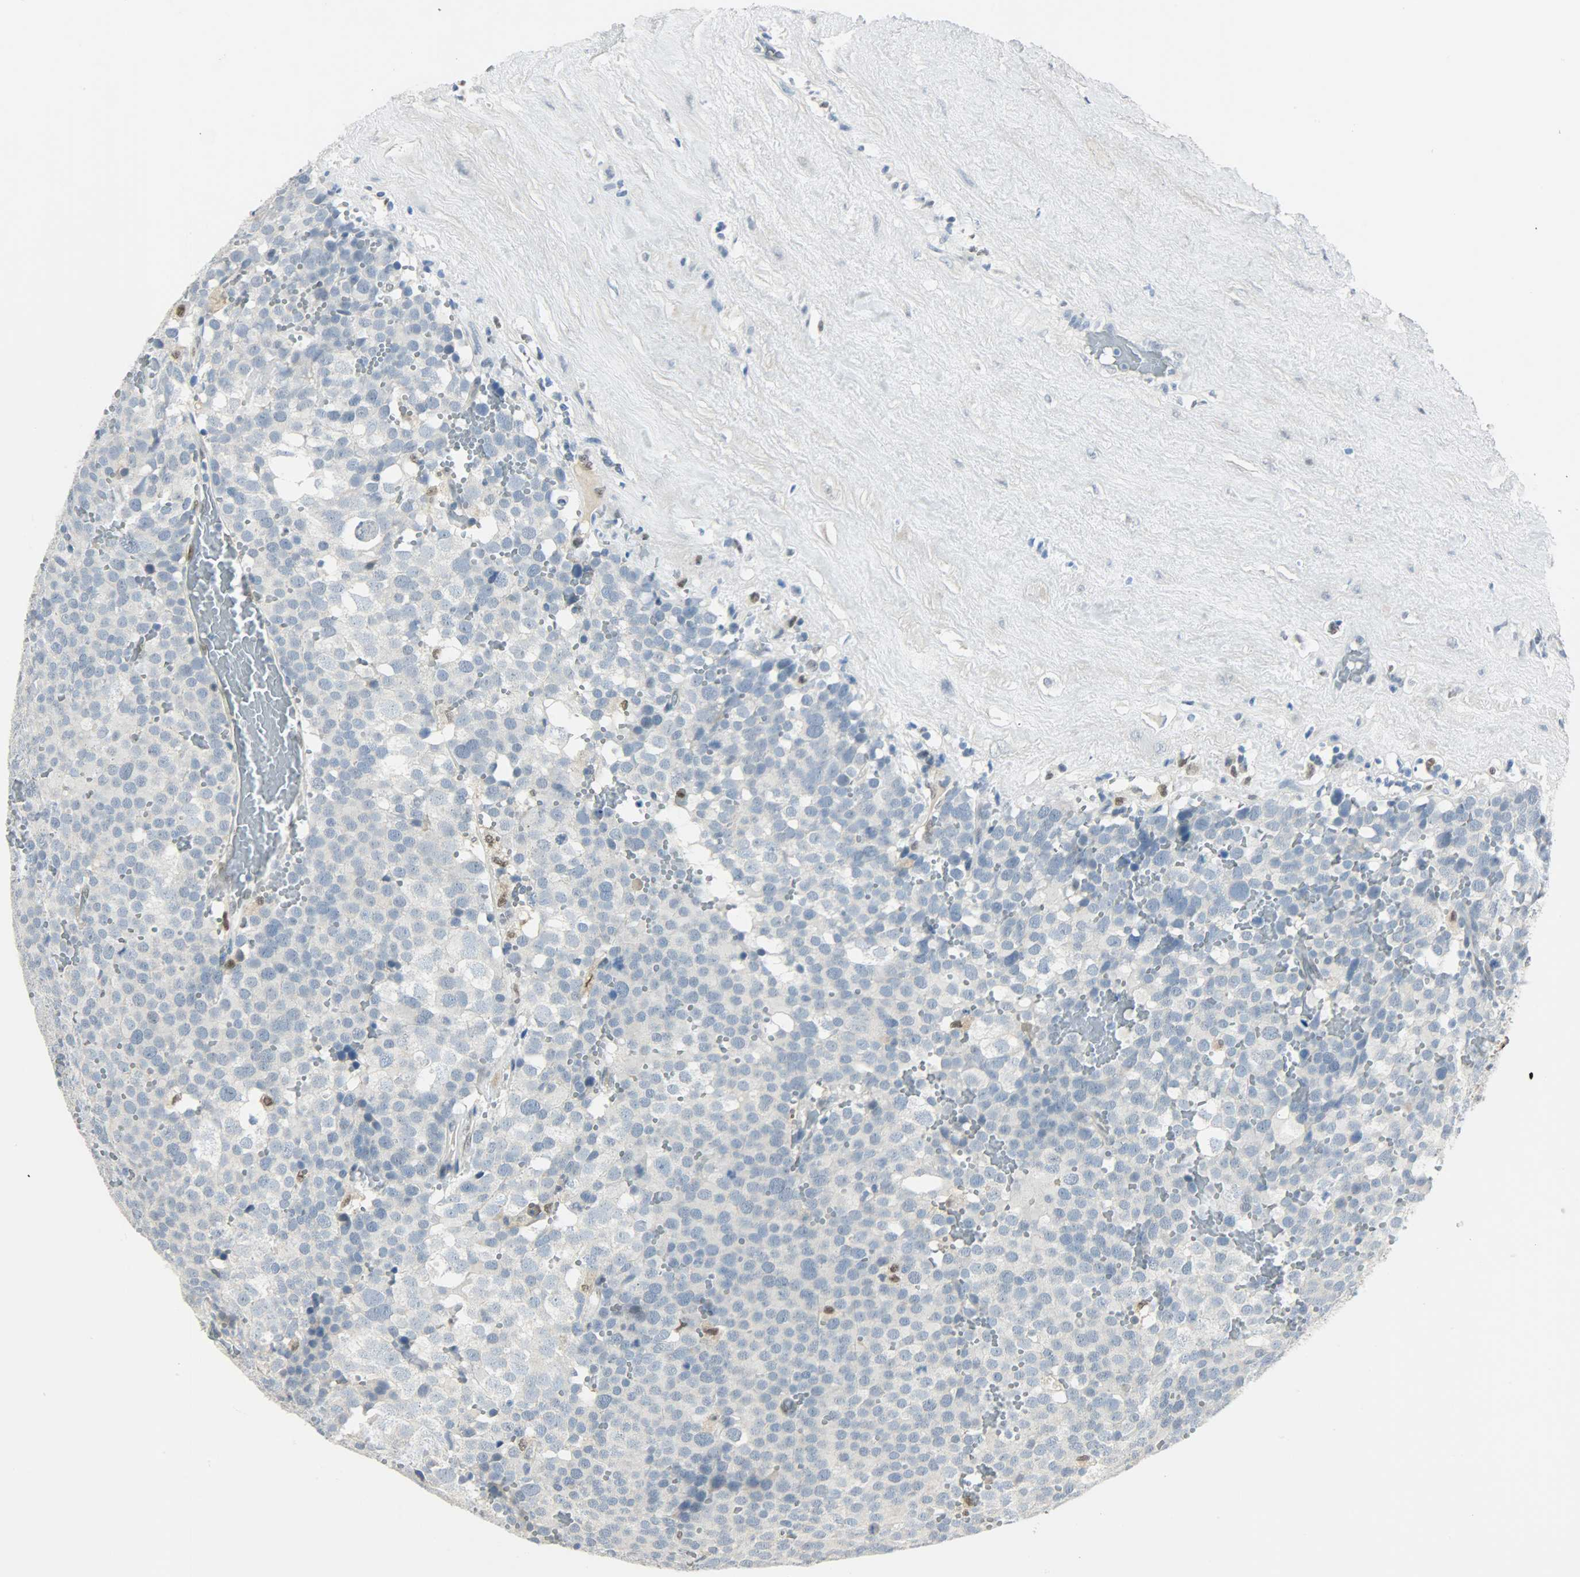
{"staining": {"intensity": "weak", "quantity": "<25%", "location": "nuclear"}, "tissue": "testis cancer", "cell_type": "Tumor cells", "image_type": "cancer", "snomed": [{"axis": "morphology", "description": "Seminoma, NOS"}, {"axis": "topography", "description": "Testis"}], "caption": "This is a micrograph of immunohistochemistry staining of testis cancer (seminoma), which shows no staining in tumor cells.", "gene": "PPARG", "patient": {"sex": "male", "age": 71}}